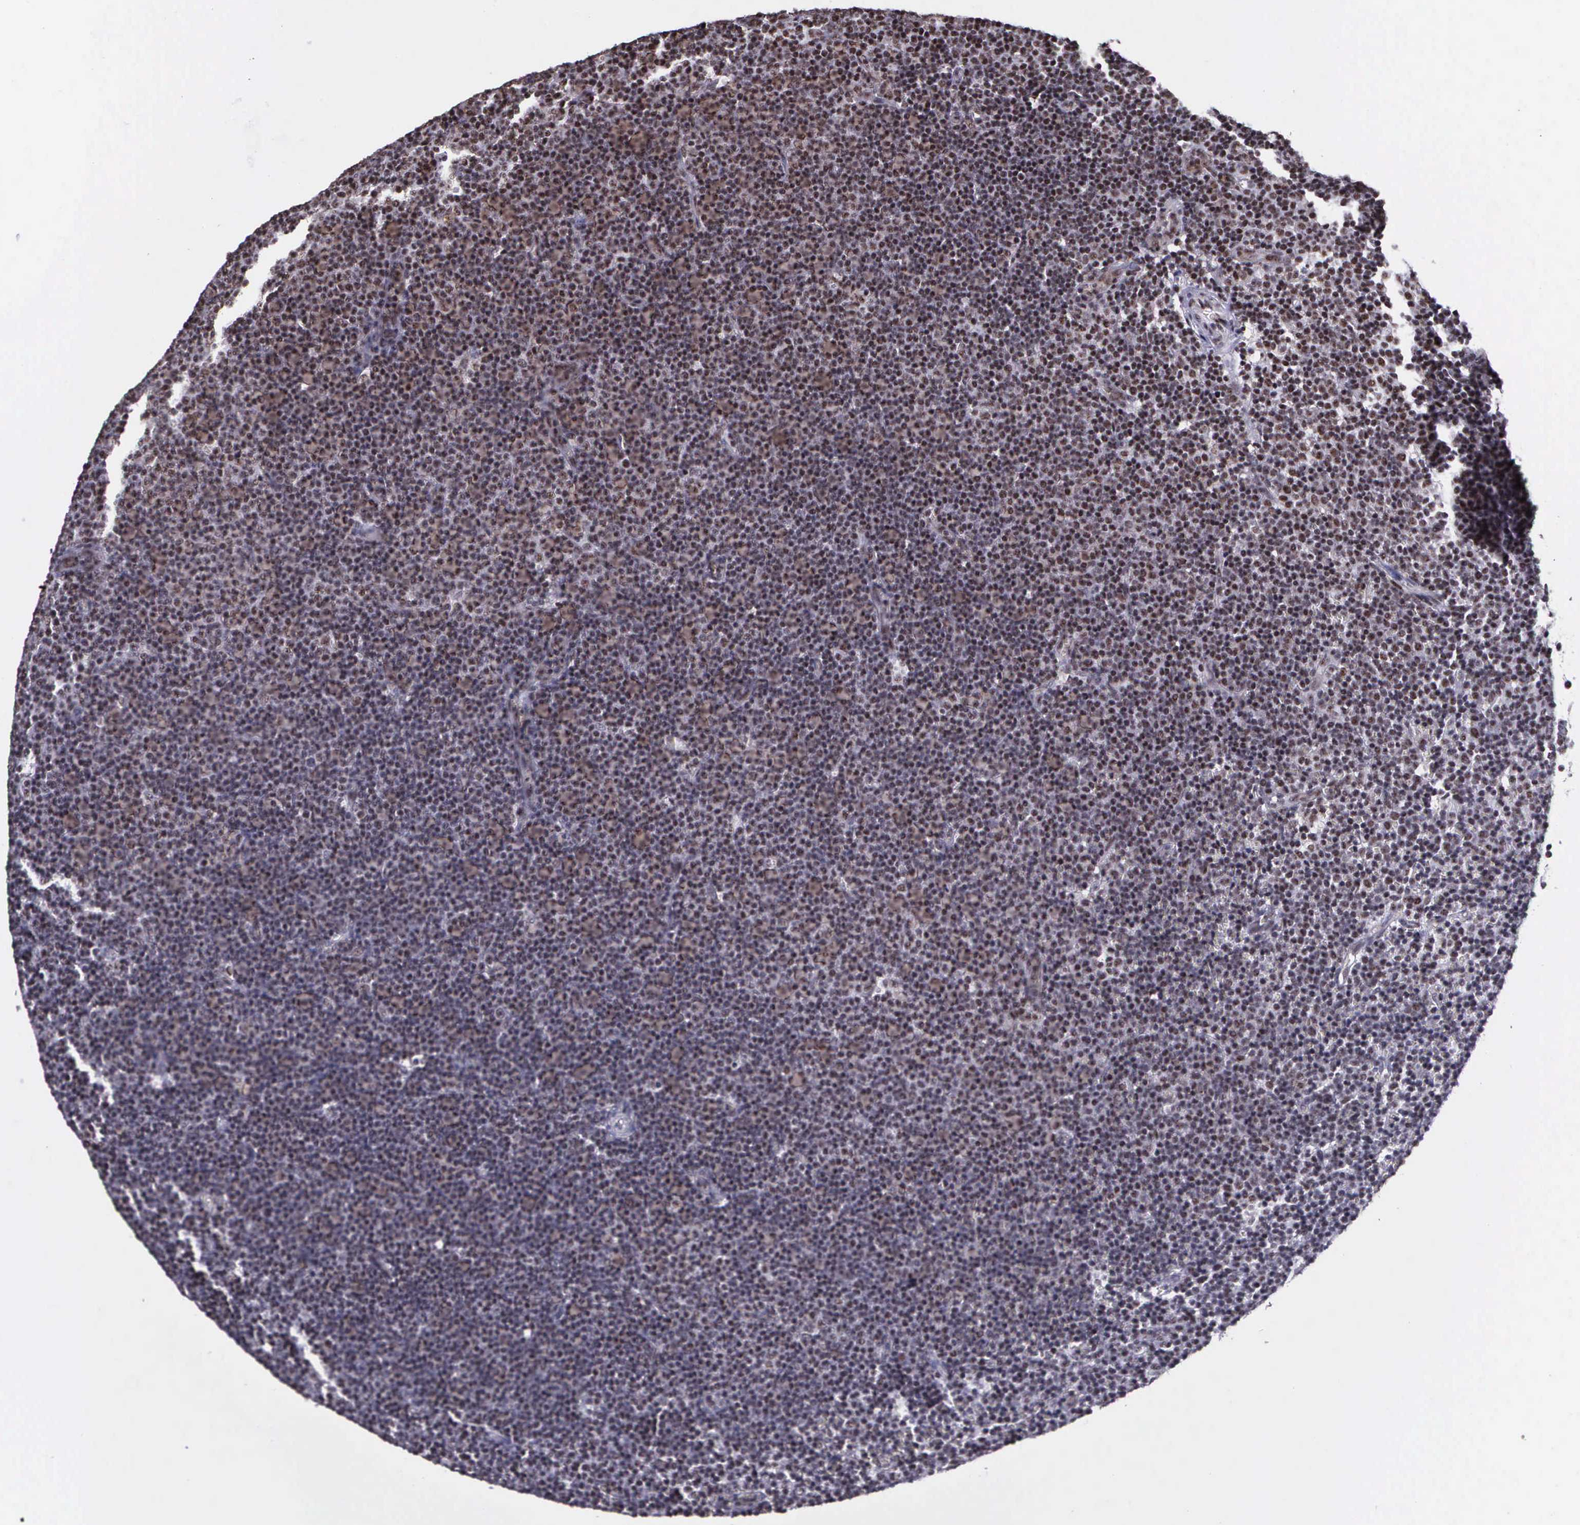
{"staining": {"intensity": "weak", "quantity": ">75%", "location": "nuclear"}, "tissue": "lymphoma", "cell_type": "Tumor cells", "image_type": "cancer", "snomed": [{"axis": "morphology", "description": "Malignant lymphoma, non-Hodgkin's type, Low grade"}, {"axis": "topography", "description": "Lymph node"}], "caption": "Brown immunohistochemical staining in human malignant lymphoma, non-Hodgkin's type (low-grade) shows weak nuclear staining in about >75% of tumor cells.", "gene": "FAM47A", "patient": {"sex": "male", "age": 57}}